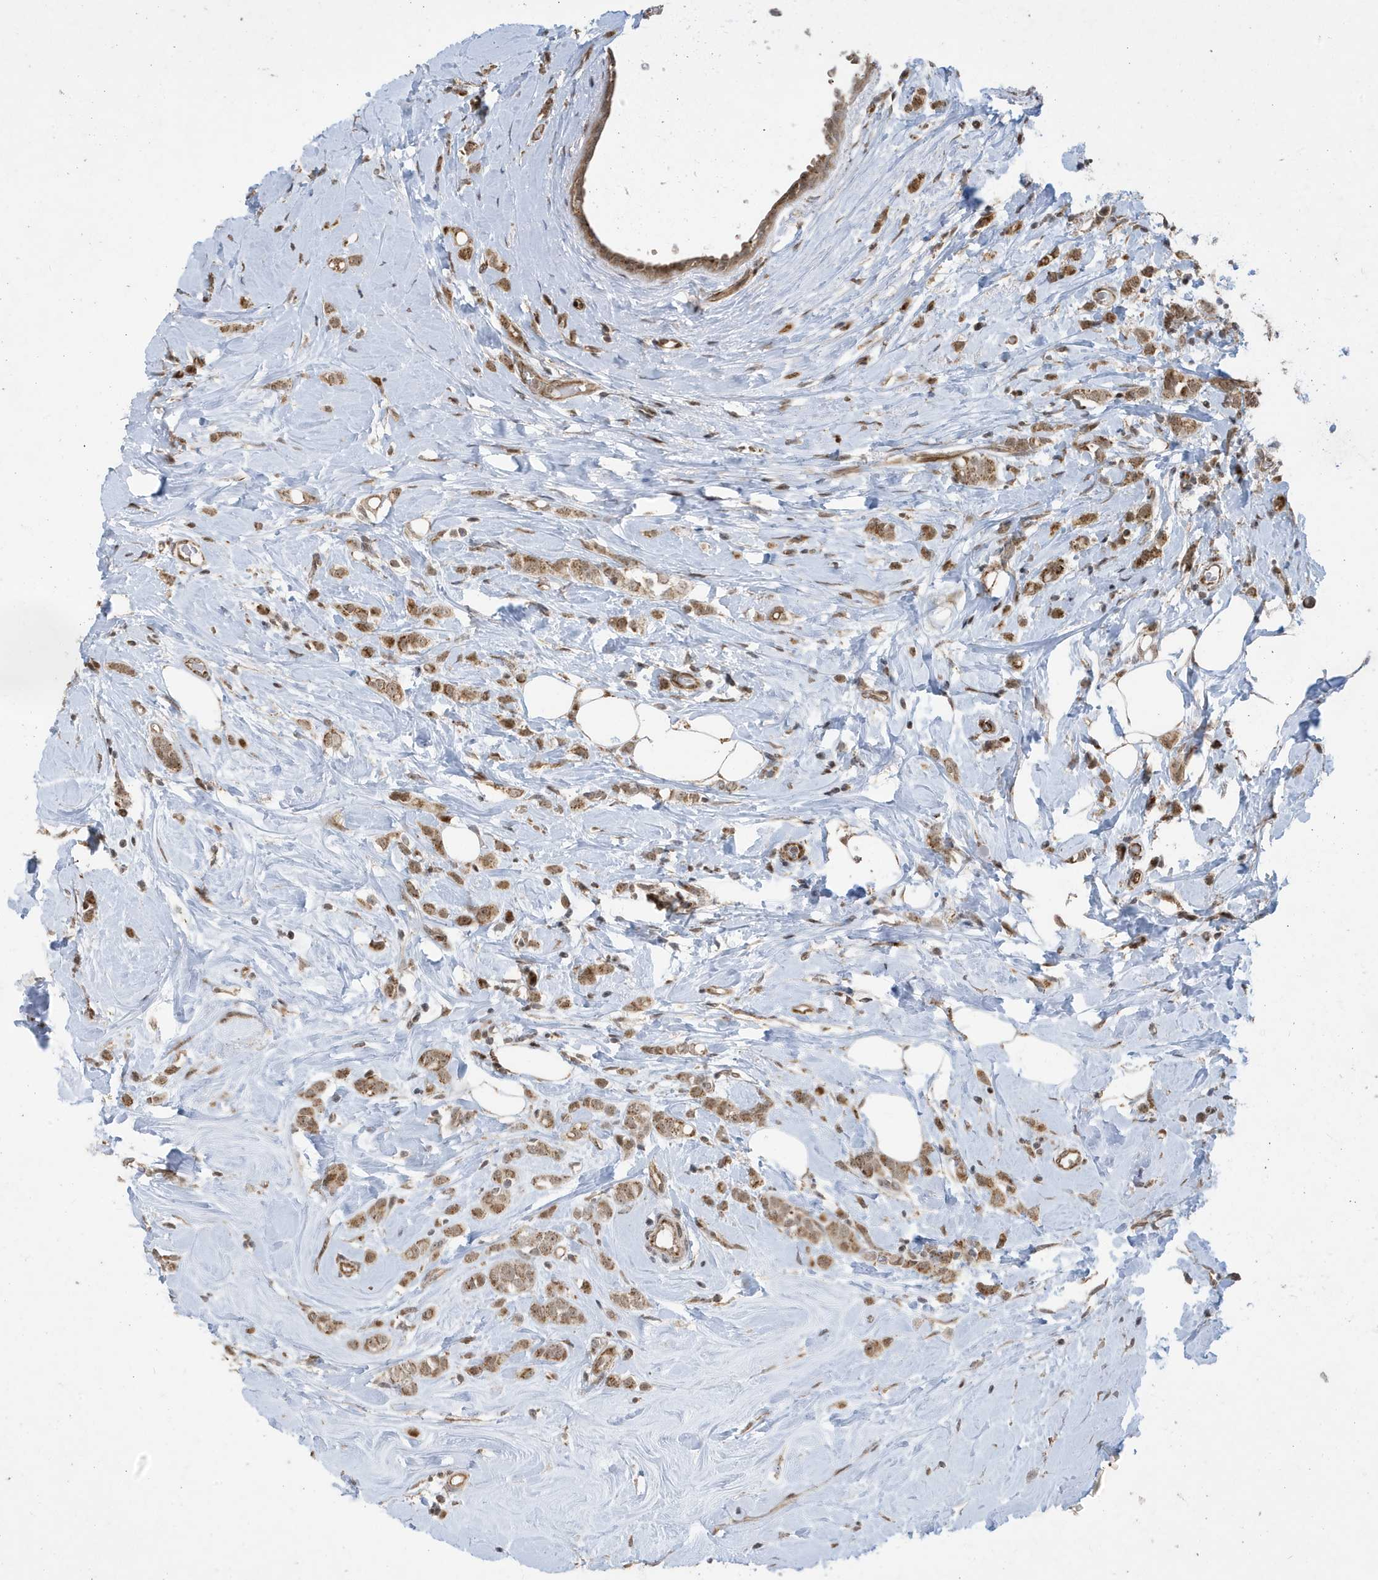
{"staining": {"intensity": "moderate", "quantity": ">75%", "location": "cytoplasmic/membranous"}, "tissue": "breast cancer", "cell_type": "Tumor cells", "image_type": "cancer", "snomed": [{"axis": "morphology", "description": "Lobular carcinoma"}, {"axis": "topography", "description": "Breast"}], "caption": "This photomicrograph shows IHC staining of breast cancer, with medium moderate cytoplasmic/membranous positivity in approximately >75% of tumor cells.", "gene": "FAM9B", "patient": {"sex": "female", "age": 47}}